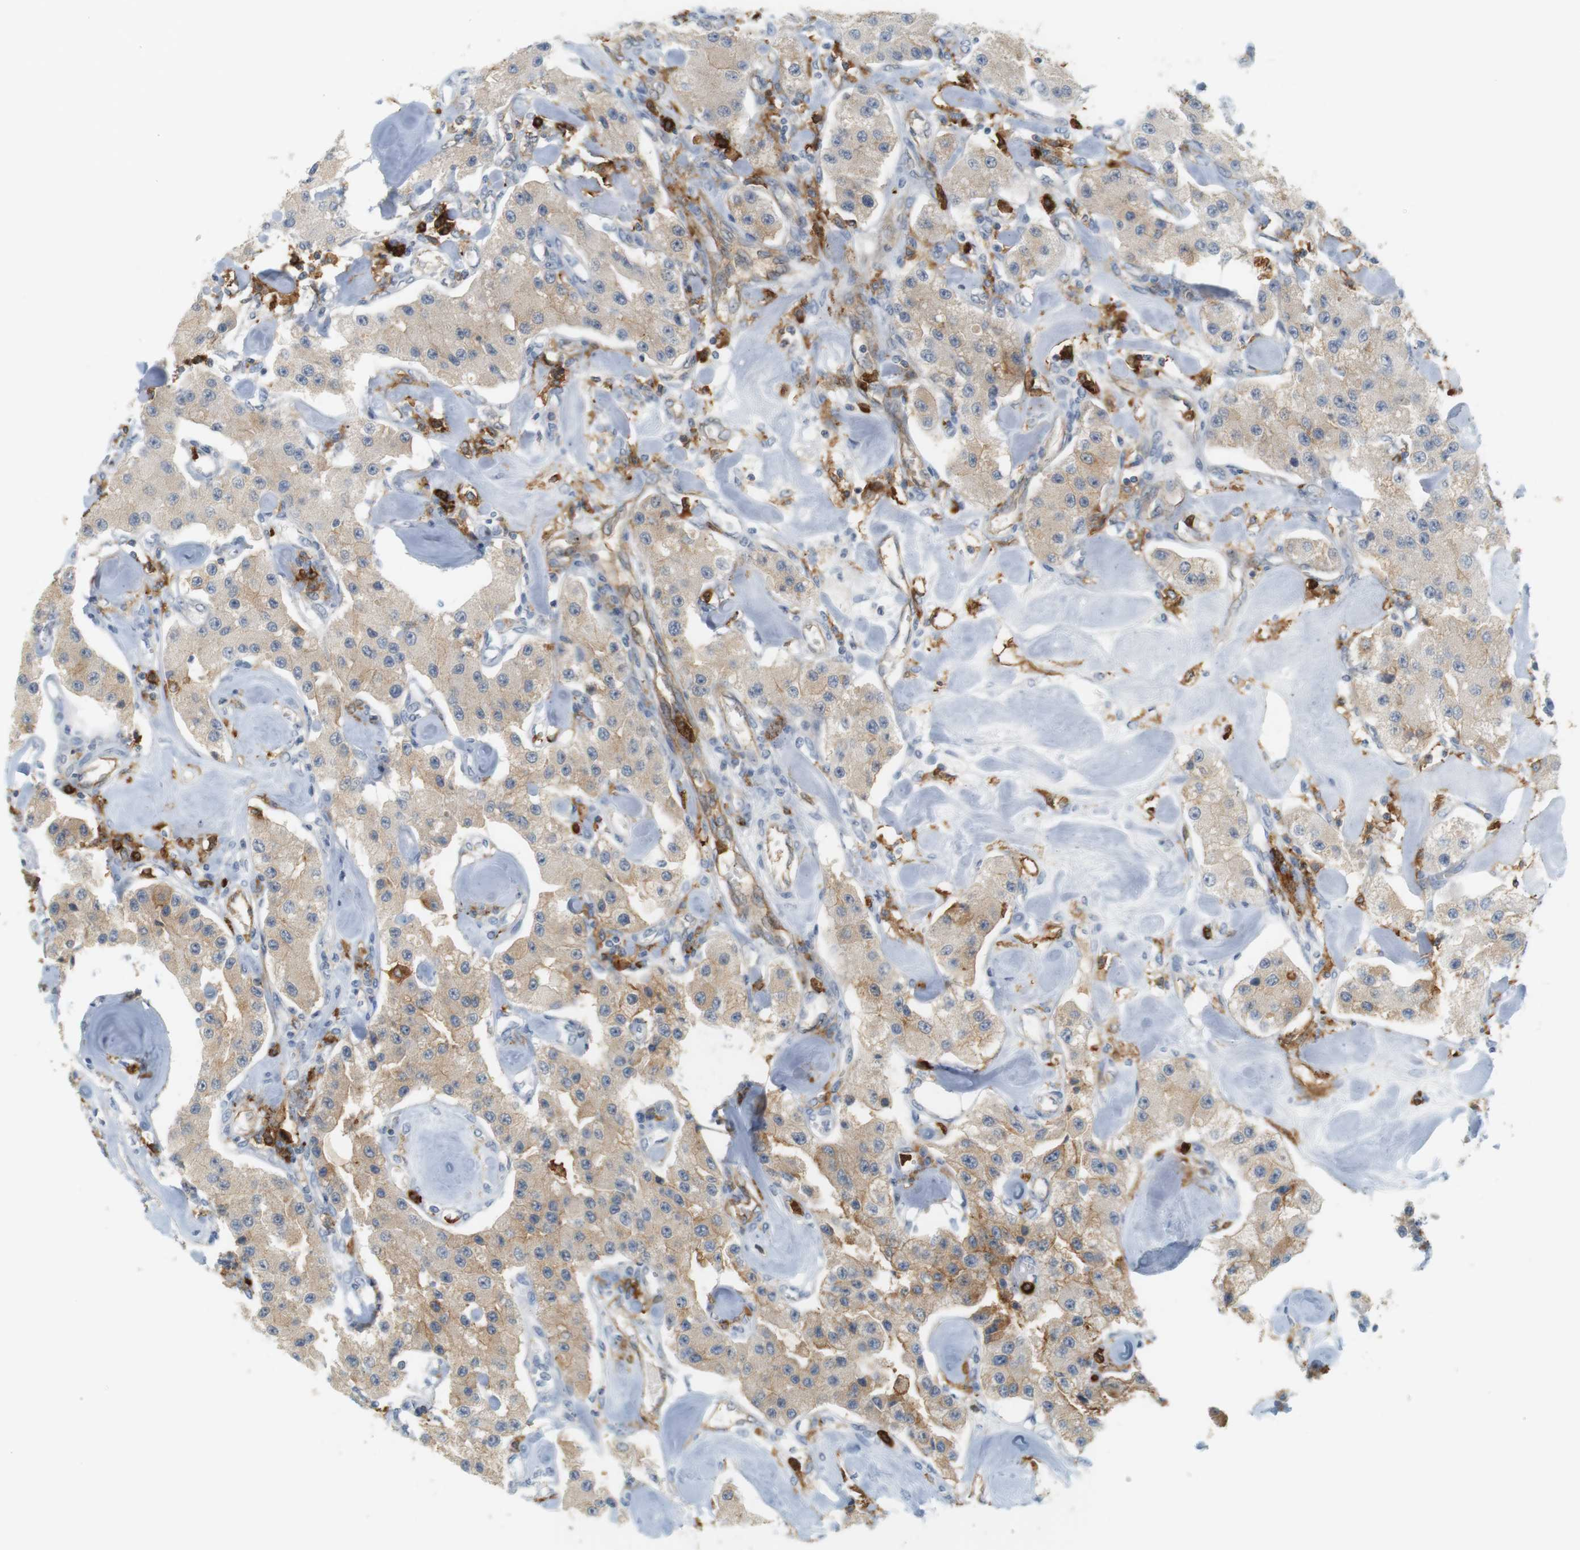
{"staining": {"intensity": "weak", "quantity": ">75%", "location": "cytoplasmic/membranous"}, "tissue": "carcinoid", "cell_type": "Tumor cells", "image_type": "cancer", "snomed": [{"axis": "morphology", "description": "Carcinoid, malignant, NOS"}, {"axis": "topography", "description": "Pancreas"}], "caption": "The image displays a brown stain indicating the presence of a protein in the cytoplasmic/membranous of tumor cells in carcinoid.", "gene": "SIRPA", "patient": {"sex": "male", "age": 41}}